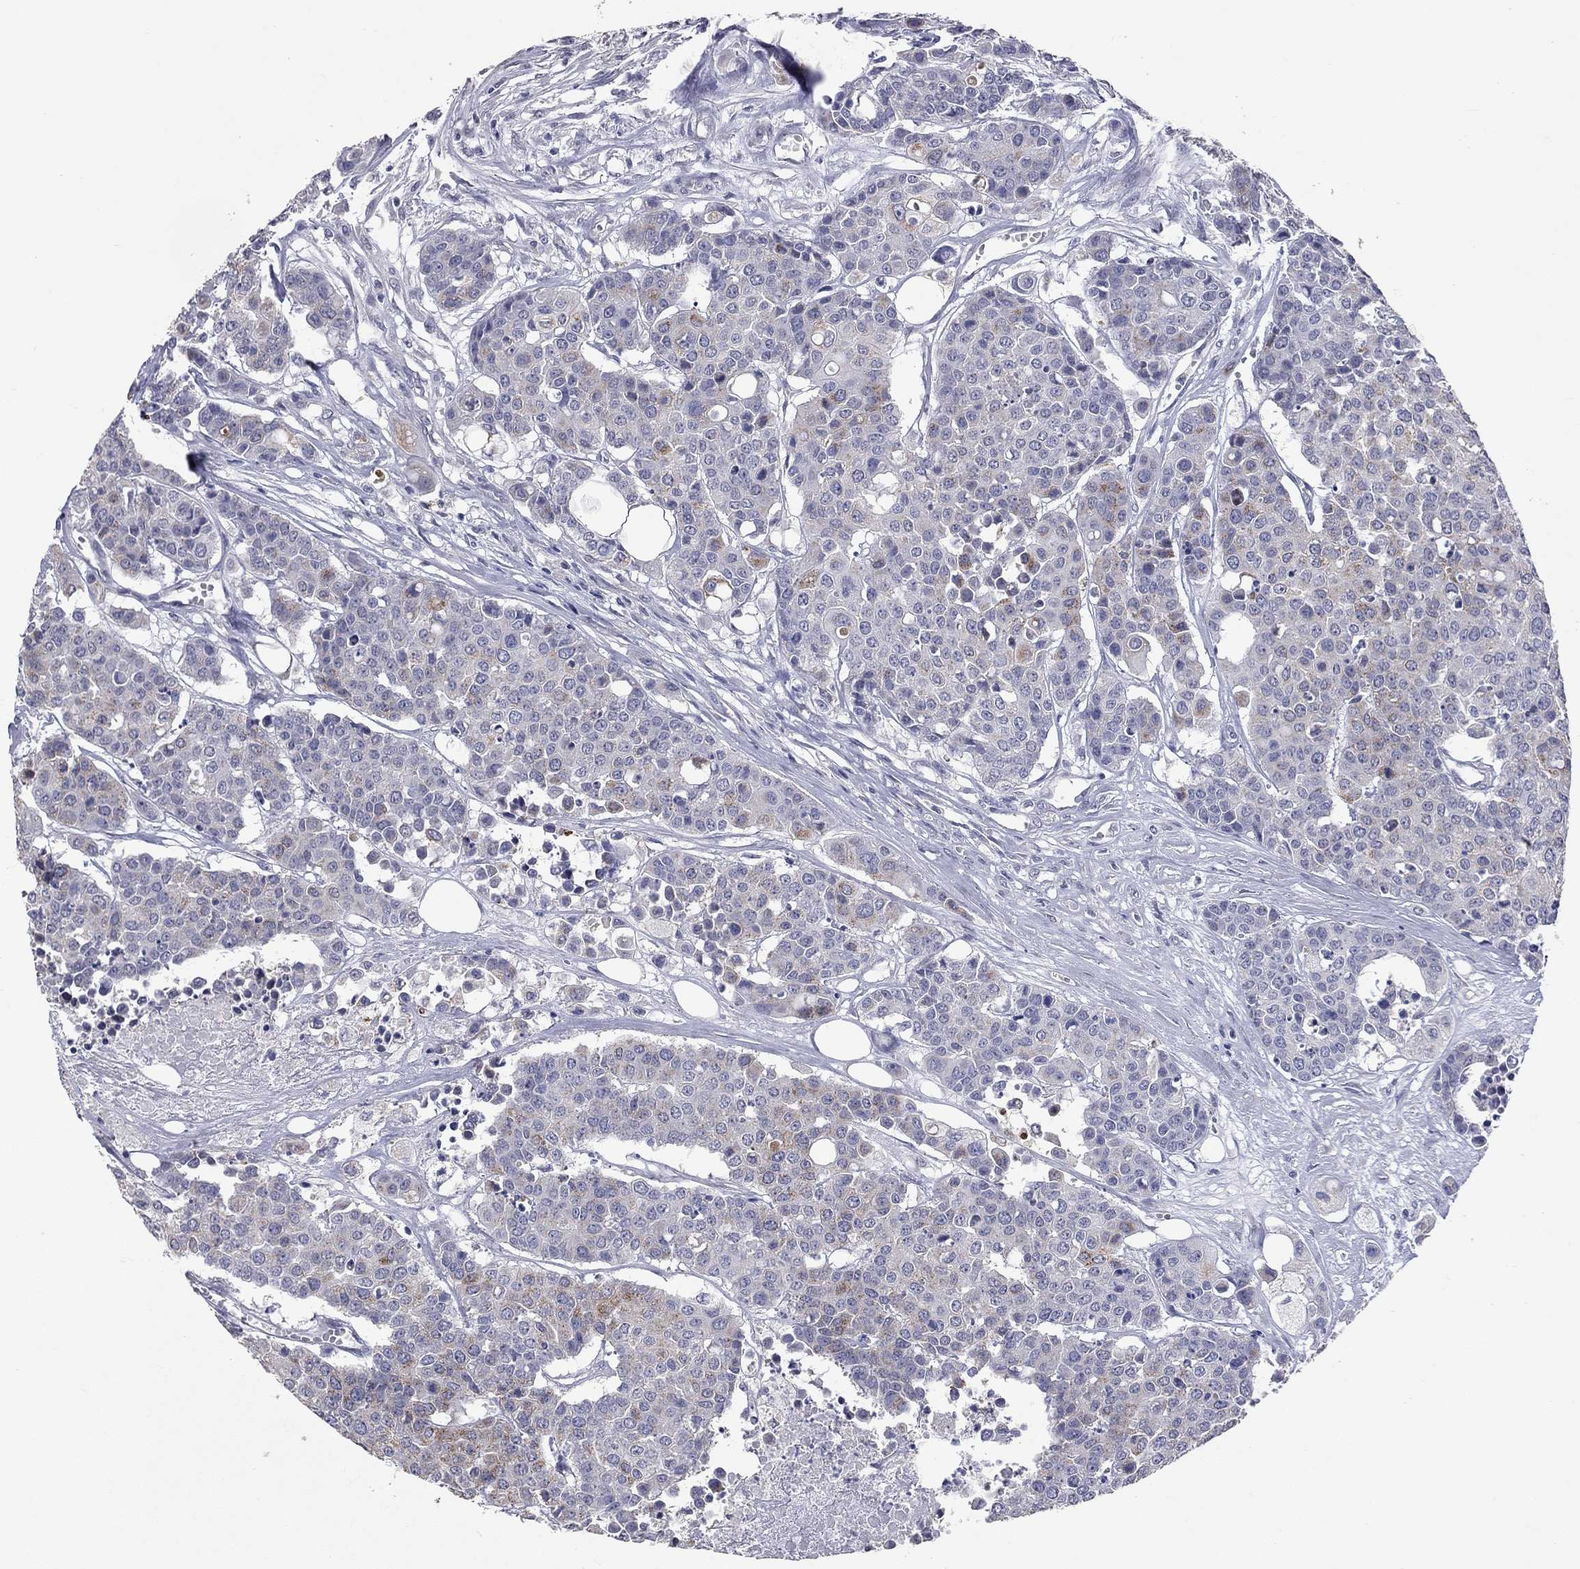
{"staining": {"intensity": "moderate", "quantity": "<25%", "location": "cytoplasmic/membranous"}, "tissue": "carcinoid", "cell_type": "Tumor cells", "image_type": "cancer", "snomed": [{"axis": "morphology", "description": "Carcinoid, malignant, NOS"}, {"axis": "topography", "description": "Colon"}], "caption": "IHC (DAB (3,3'-diaminobenzidine)) staining of human carcinoid reveals moderate cytoplasmic/membranous protein expression in about <25% of tumor cells. The staining was performed using DAB to visualize the protein expression in brown, while the nuclei were stained in blue with hematoxylin (Magnification: 20x).", "gene": "SHOC2", "patient": {"sex": "male", "age": 81}}